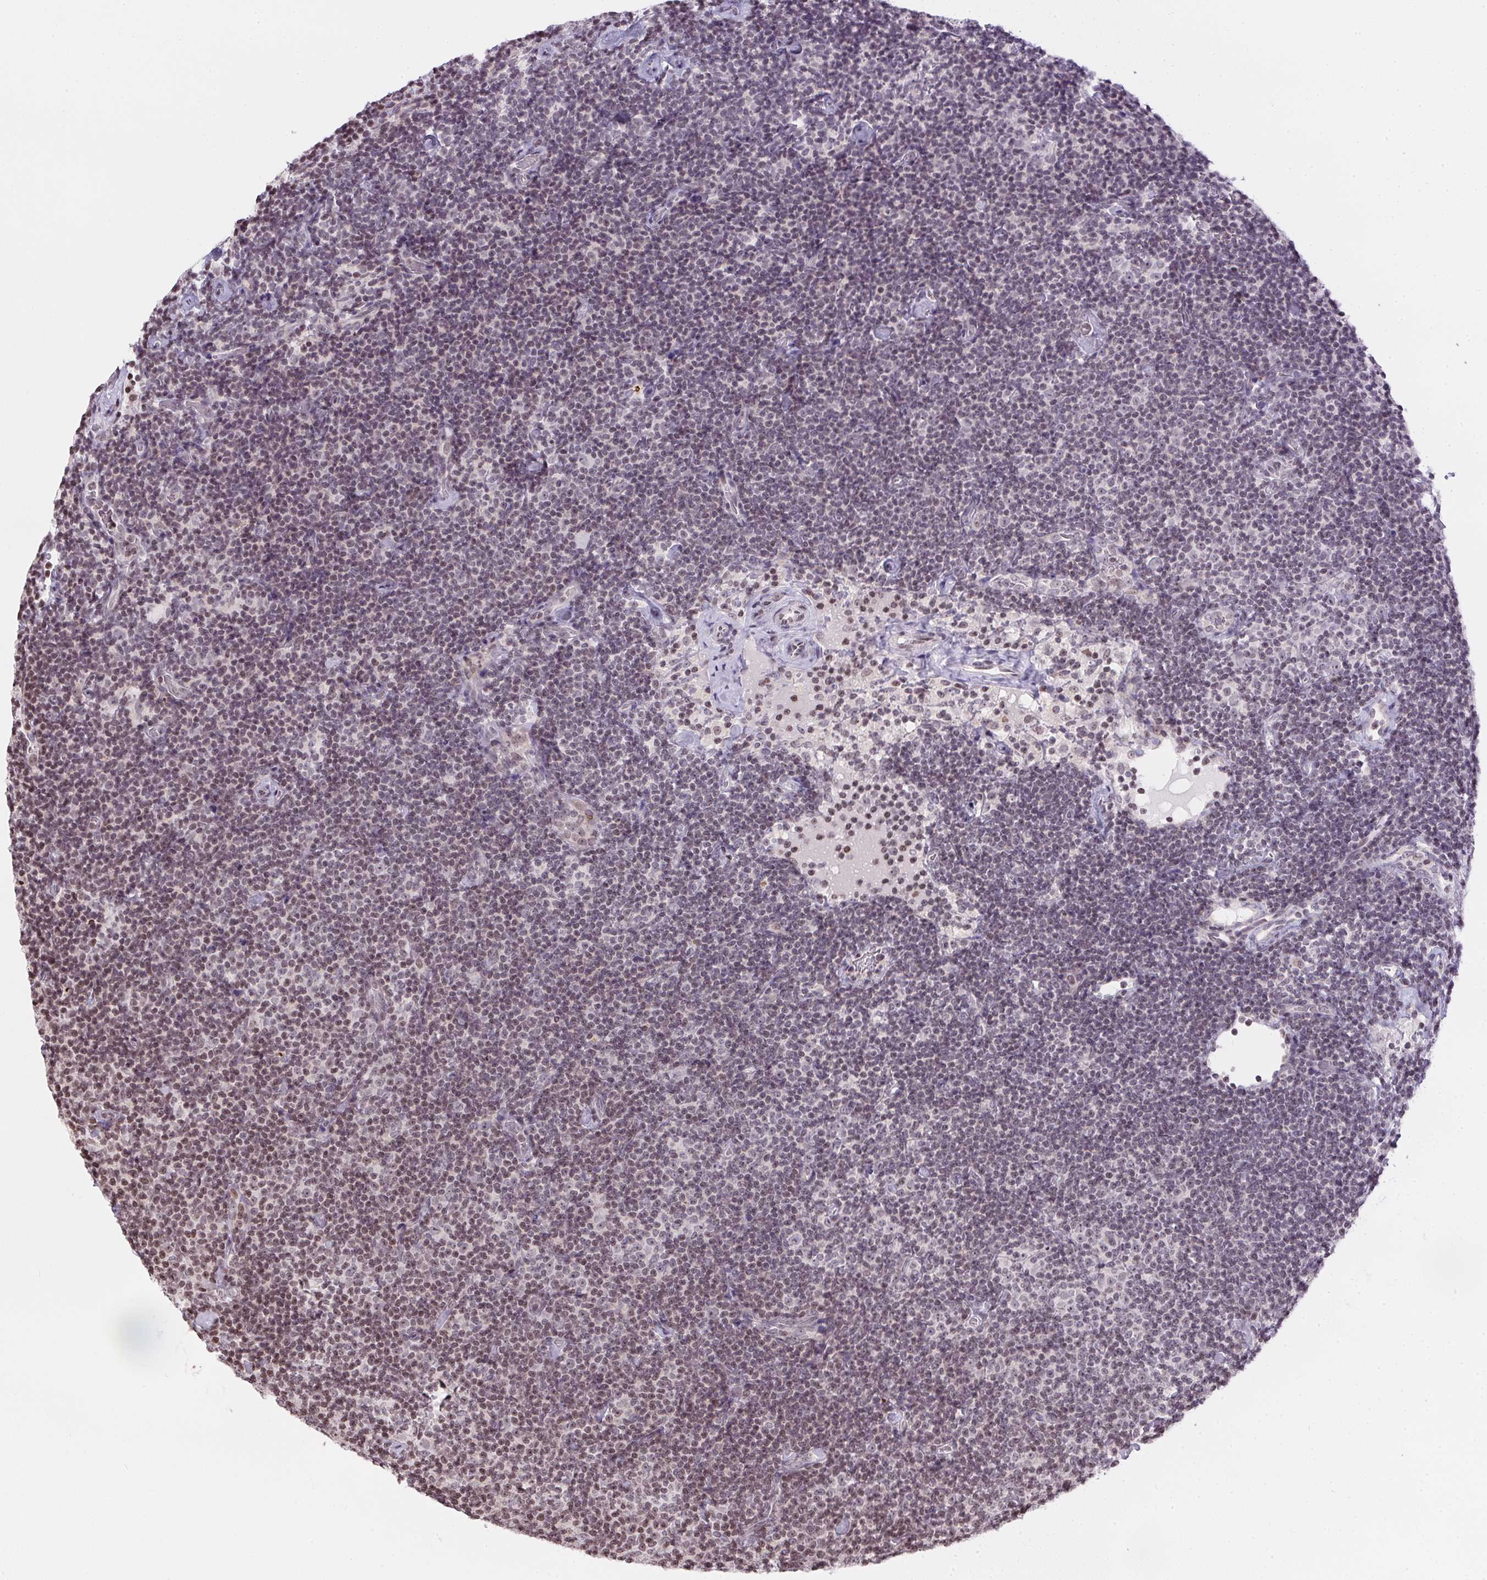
{"staining": {"intensity": "weak", "quantity": "25%-75%", "location": "nuclear"}, "tissue": "lymphoma", "cell_type": "Tumor cells", "image_type": "cancer", "snomed": [{"axis": "morphology", "description": "Malignant lymphoma, non-Hodgkin's type, Low grade"}, {"axis": "topography", "description": "Lymph node"}], "caption": "Malignant lymphoma, non-Hodgkin's type (low-grade) tissue reveals weak nuclear positivity in approximately 25%-75% of tumor cells (Stains: DAB in brown, nuclei in blue, Microscopy: brightfield microscopy at high magnification).", "gene": "RNF181", "patient": {"sex": "male", "age": 81}}